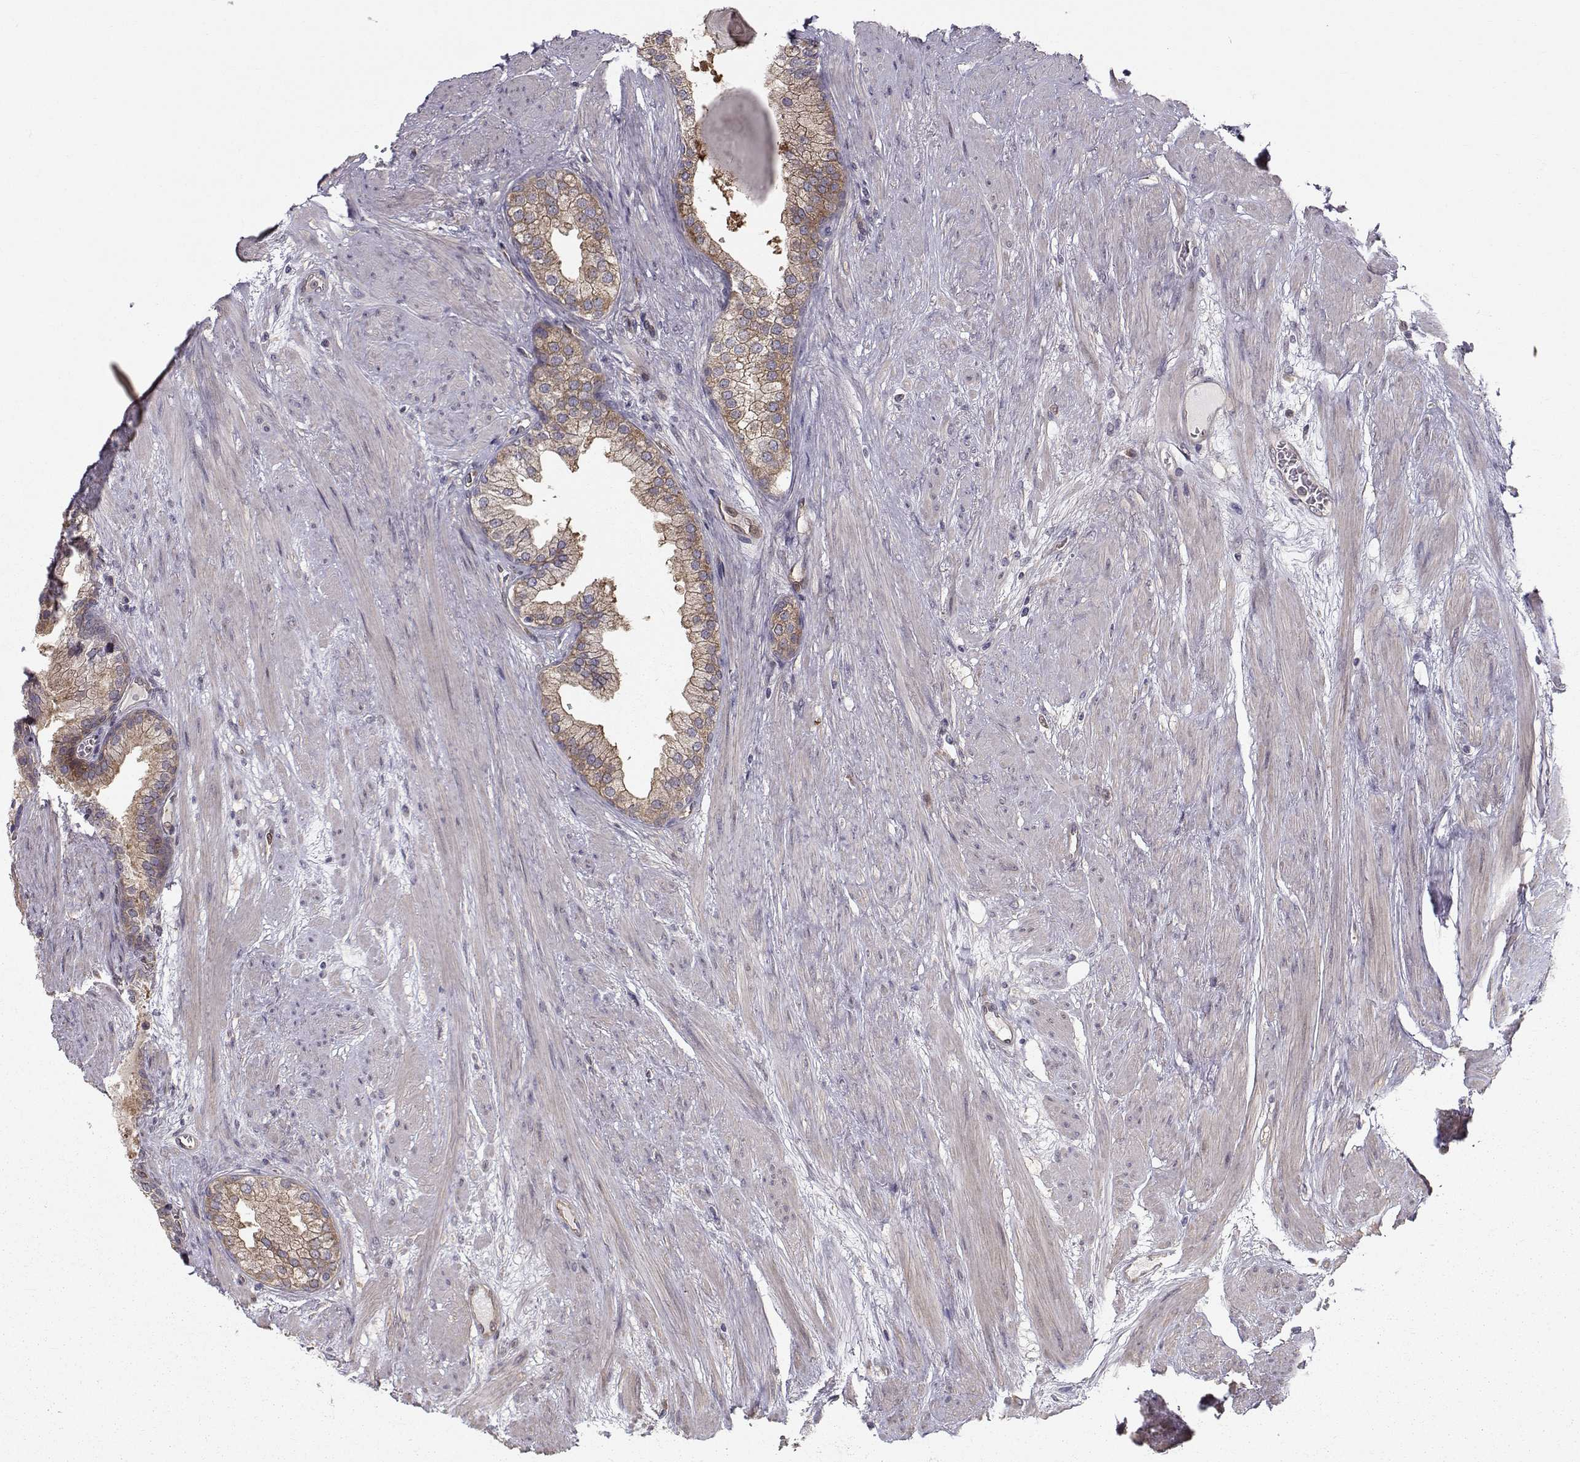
{"staining": {"intensity": "moderate", "quantity": "25%-75%", "location": "cytoplasmic/membranous"}, "tissue": "prostate cancer", "cell_type": "Tumor cells", "image_type": "cancer", "snomed": [{"axis": "morphology", "description": "Adenocarcinoma, NOS"}, {"axis": "topography", "description": "Prostate"}], "caption": "Immunohistochemical staining of prostate cancer demonstrates moderate cytoplasmic/membranous protein positivity in approximately 25%-75% of tumor cells.", "gene": "HSP90AB1", "patient": {"sex": "male", "age": 69}}